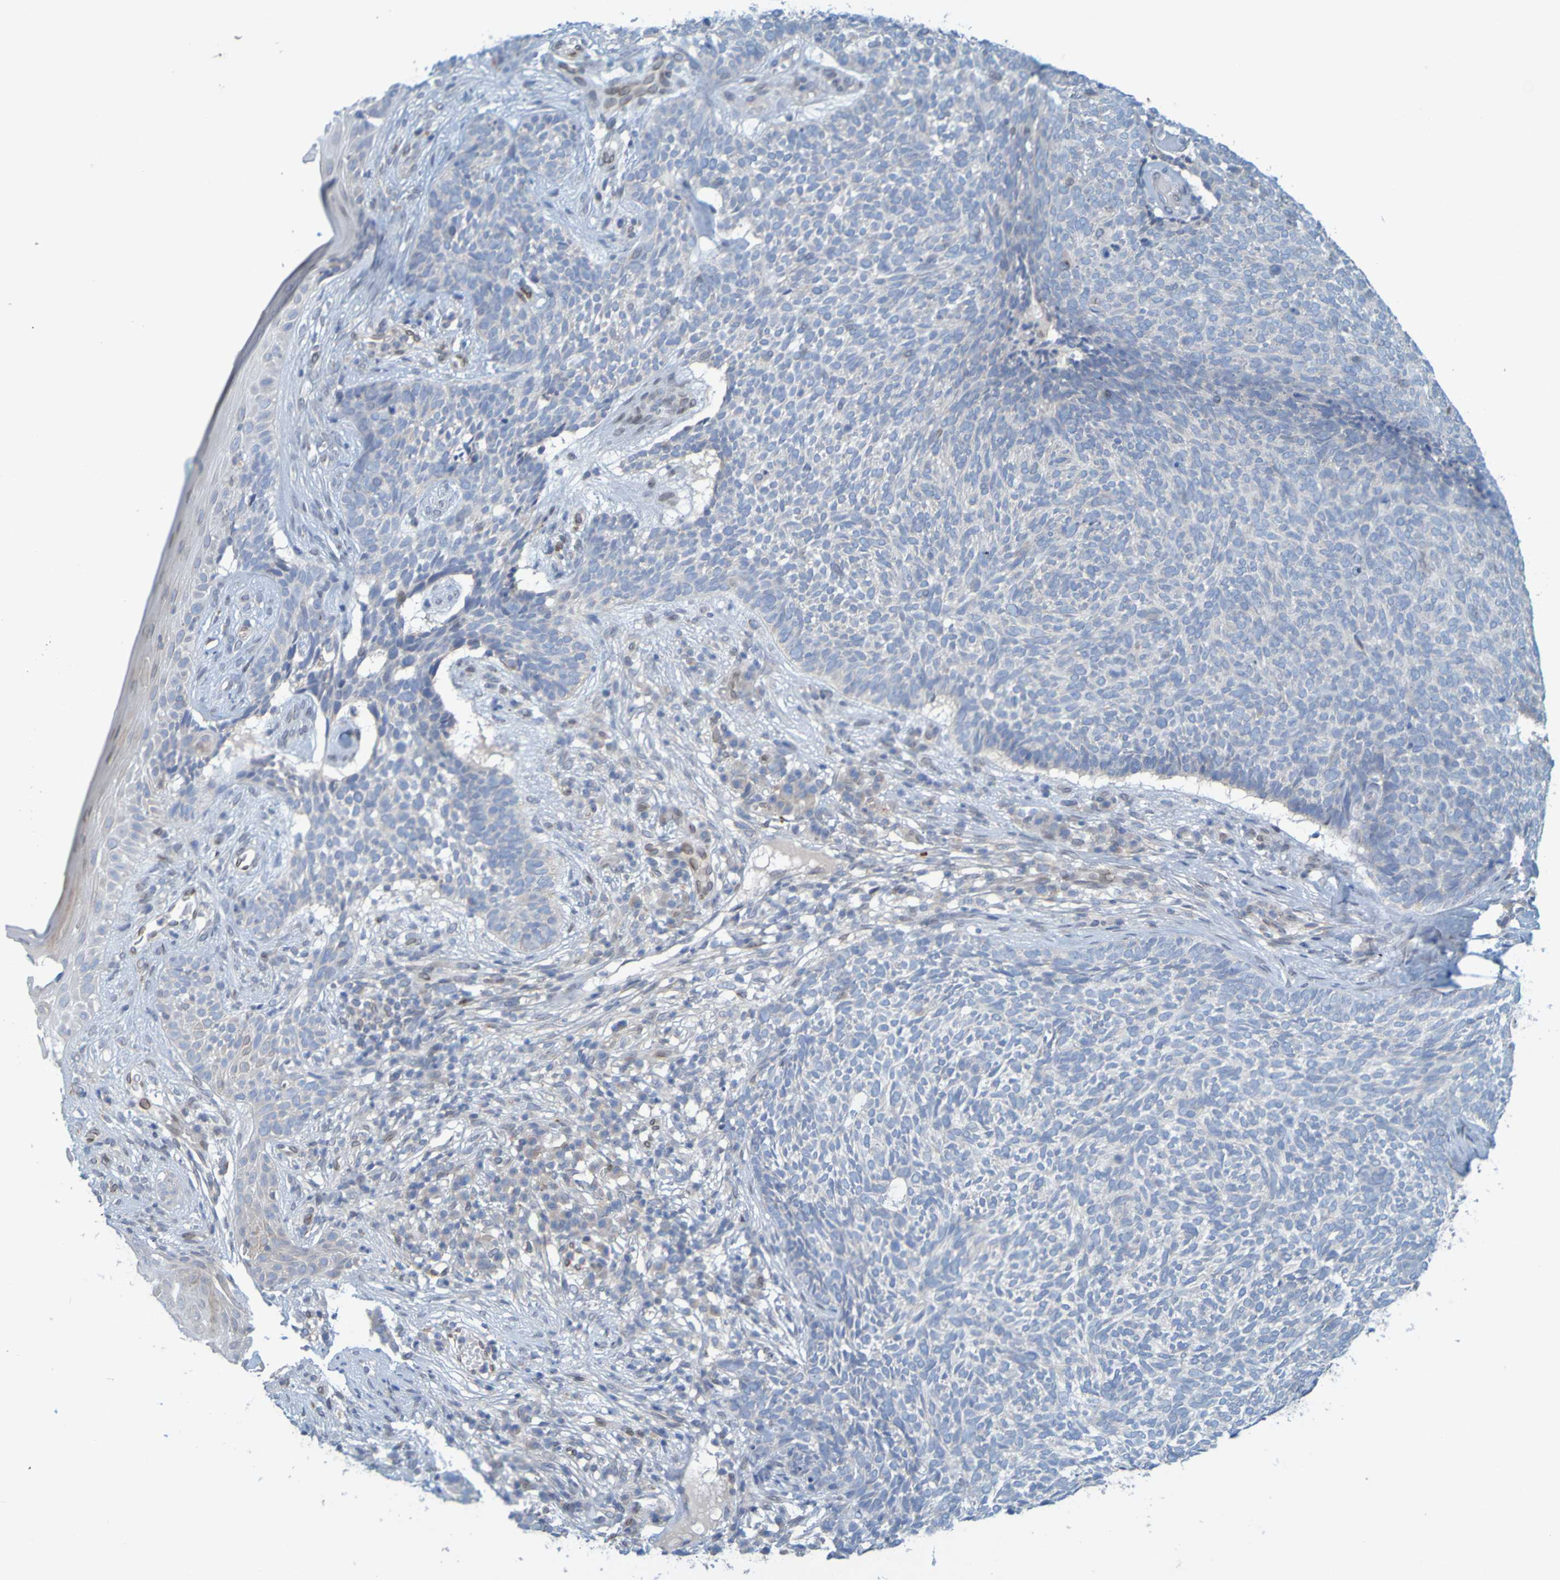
{"staining": {"intensity": "negative", "quantity": "none", "location": "none"}, "tissue": "skin cancer", "cell_type": "Tumor cells", "image_type": "cancer", "snomed": [{"axis": "morphology", "description": "Basal cell carcinoma"}, {"axis": "topography", "description": "Skin"}], "caption": "A histopathology image of skin cancer stained for a protein reveals no brown staining in tumor cells.", "gene": "MAG", "patient": {"sex": "female", "age": 84}}